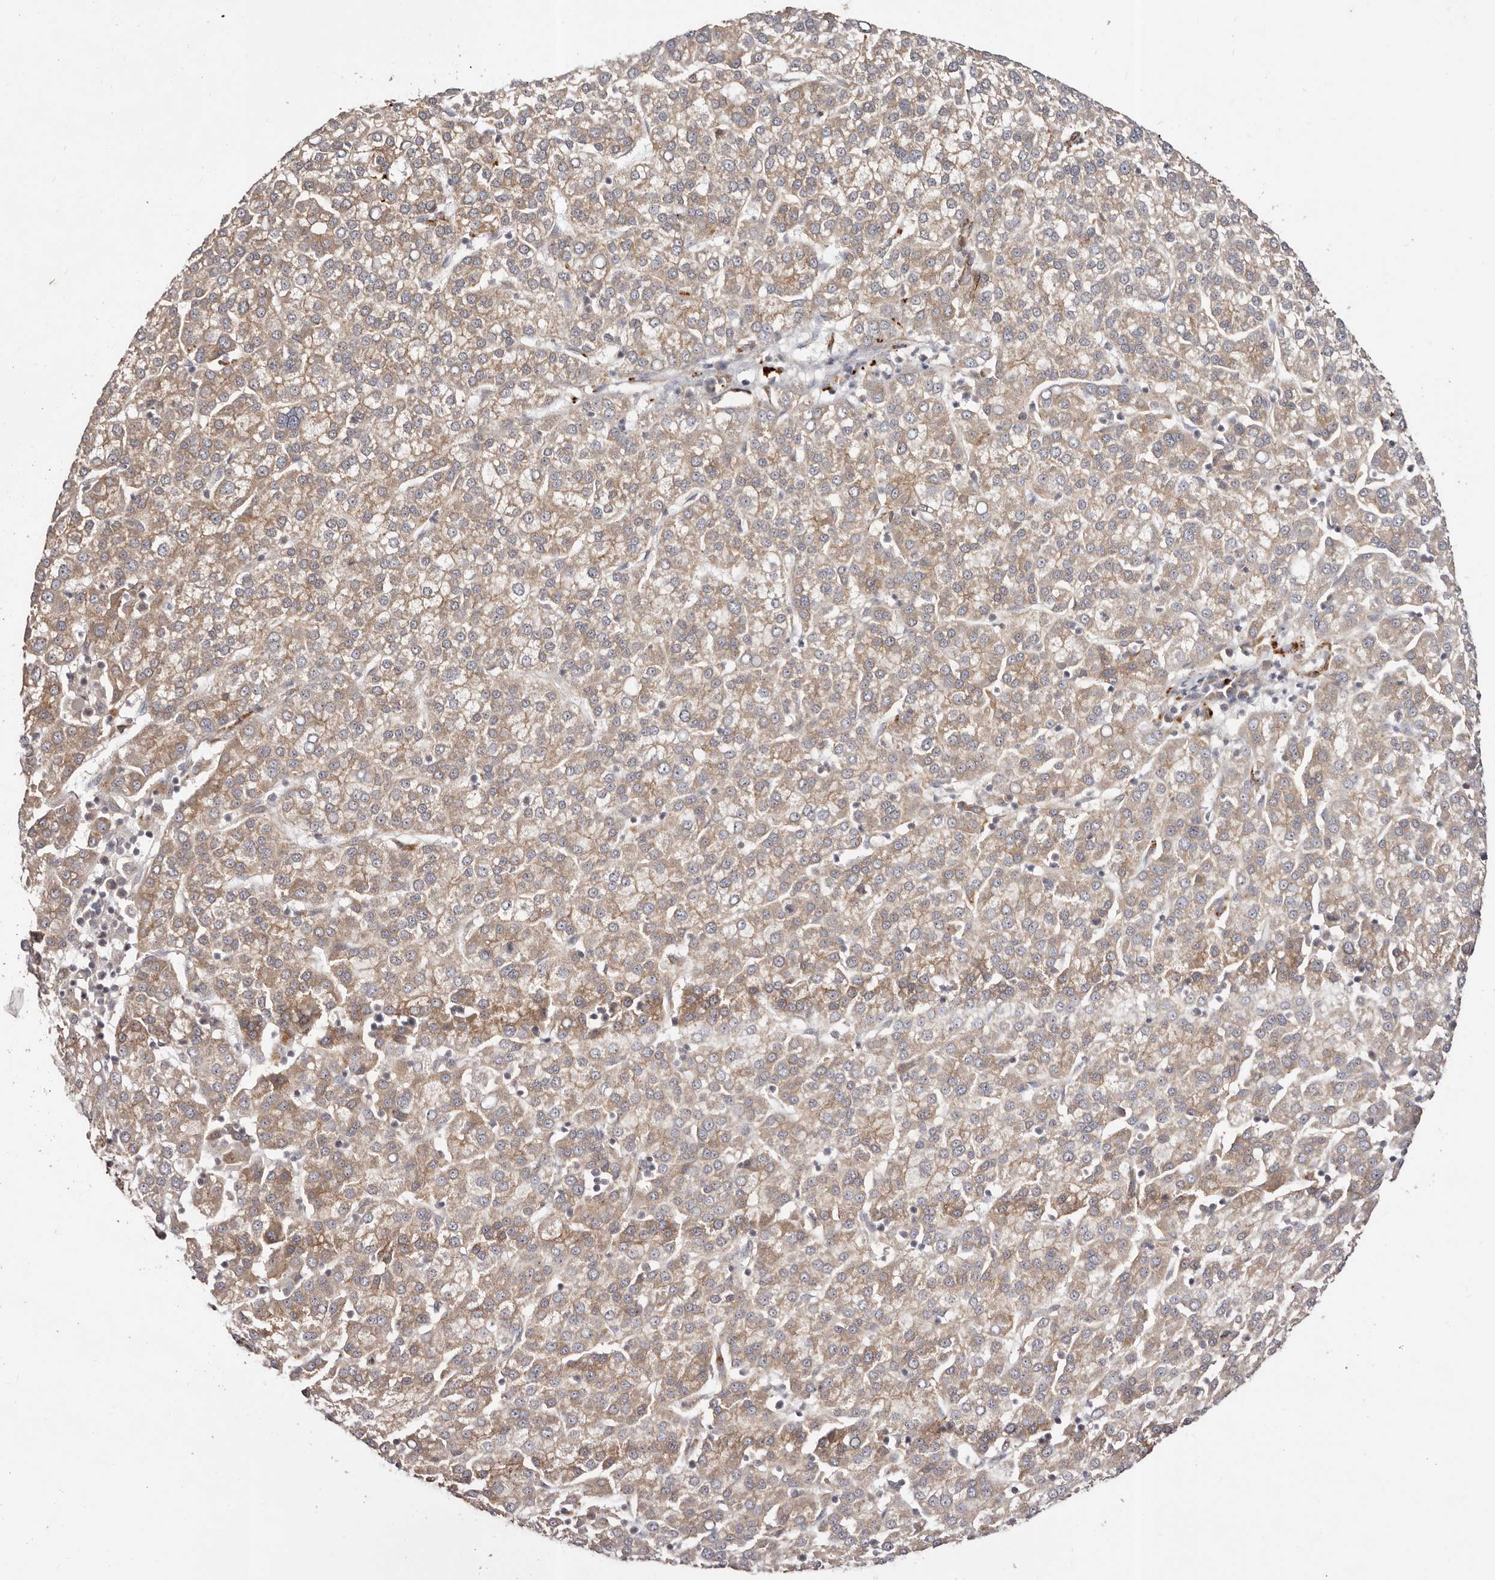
{"staining": {"intensity": "weak", "quantity": ">75%", "location": "cytoplasmic/membranous"}, "tissue": "liver cancer", "cell_type": "Tumor cells", "image_type": "cancer", "snomed": [{"axis": "morphology", "description": "Carcinoma, Hepatocellular, NOS"}, {"axis": "topography", "description": "Liver"}], "caption": "Immunohistochemistry photomicrograph of human liver hepatocellular carcinoma stained for a protein (brown), which displays low levels of weak cytoplasmic/membranous positivity in approximately >75% of tumor cells.", "gene": "MICAL2", "patient": {"sex": "female", "age": 58}}